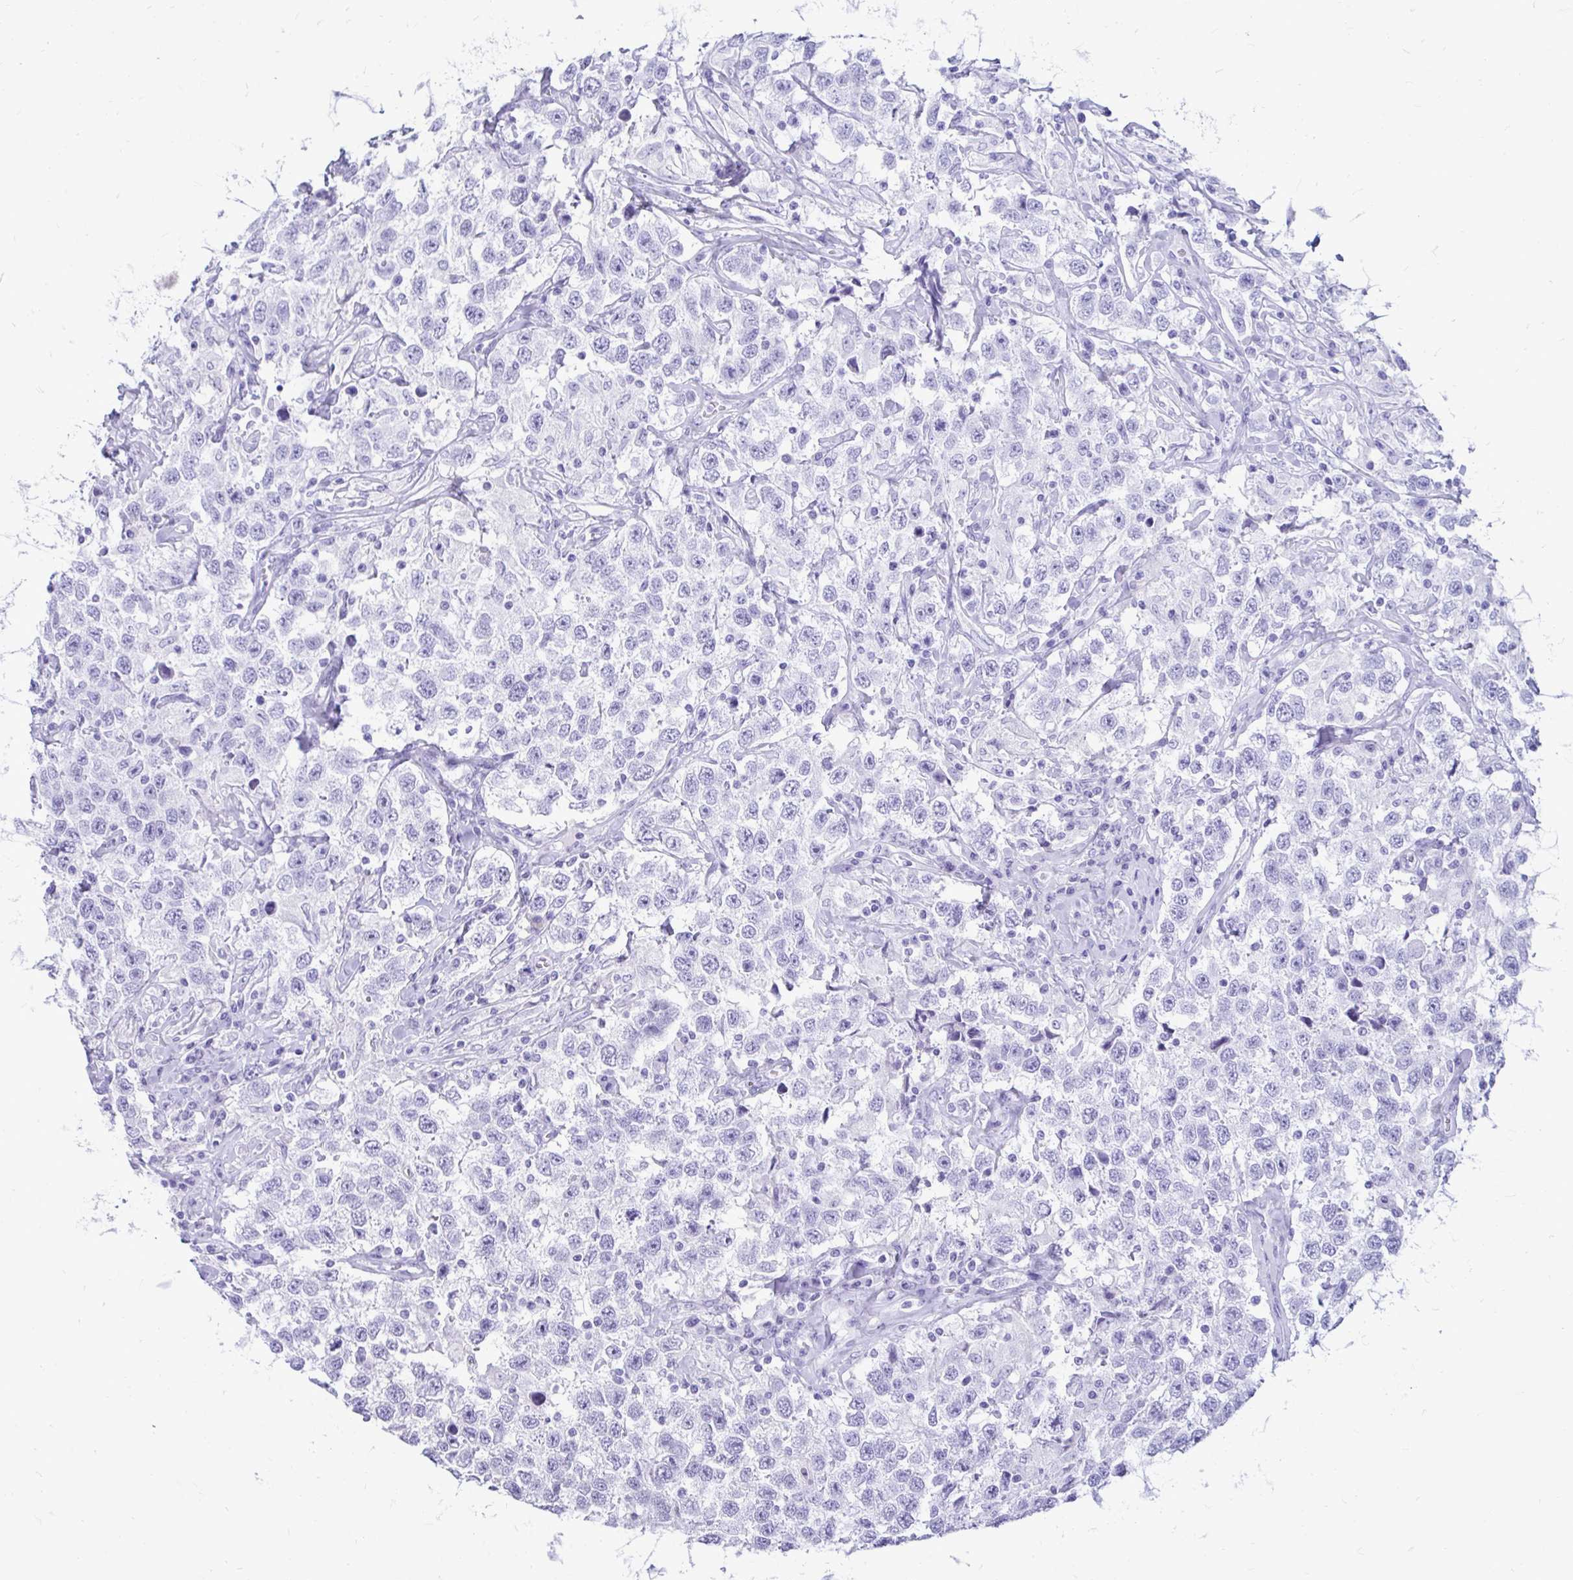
{"staining": {"intensity": "negative", "quantity": "none", "location": "none"}, "tissue": "testis cancer", "cell_type": "Tumor cells", "image_type": "cancer", "snomed": [{"axis": "morphology", "description": "Seminoma, NOS"}, {"axis": "topography", "description": "Testis"}], "caption": "The histopathology image displays no staining of tumor cells in seminoma (testis).", "gene": "OR10R2", "patient": {"sex": "male", "age": 41}}